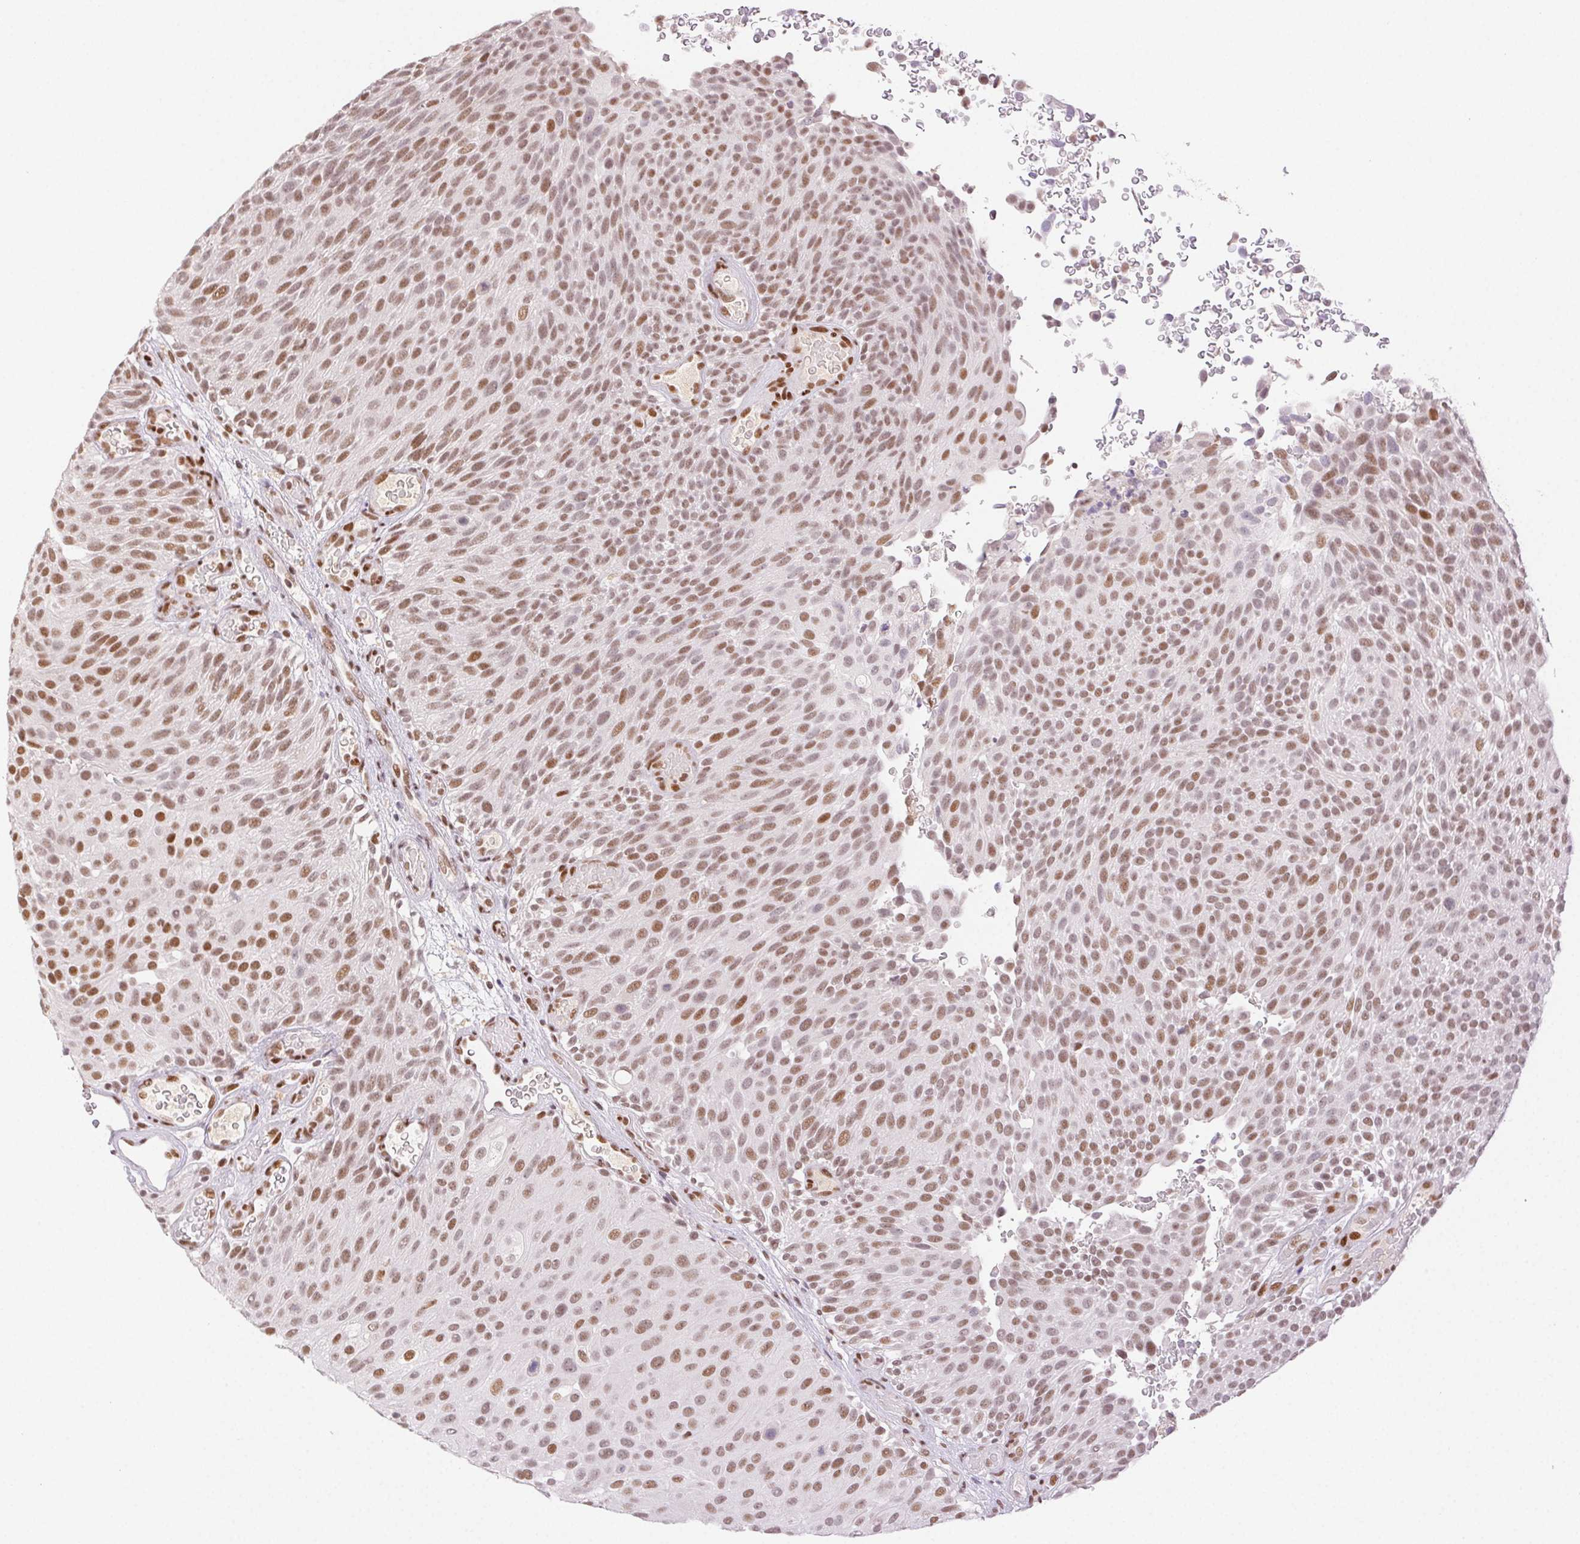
{"staining": {"intensity": "moderate", "quantity": ">75%", "location": "nuclear"}, "tissue": "urothelial cancer", "cell_type": "Tumor cells", "image_type": "cancer", "snomed": [{"axis": "morphology", "description": "Urothelial carcinoma, Low grade"}, {"axis": "topography", "description": "Urinary bladder"}], "caption": "DAB (3,3'-diaminobenzidine) immunohistochemical staining of human urothelial cancer exhibits moderate nuclear protein staining in about >75% of tumor cells.", "gene": "H2AZ2", "patient": {"sex": "male", "age": 78}}